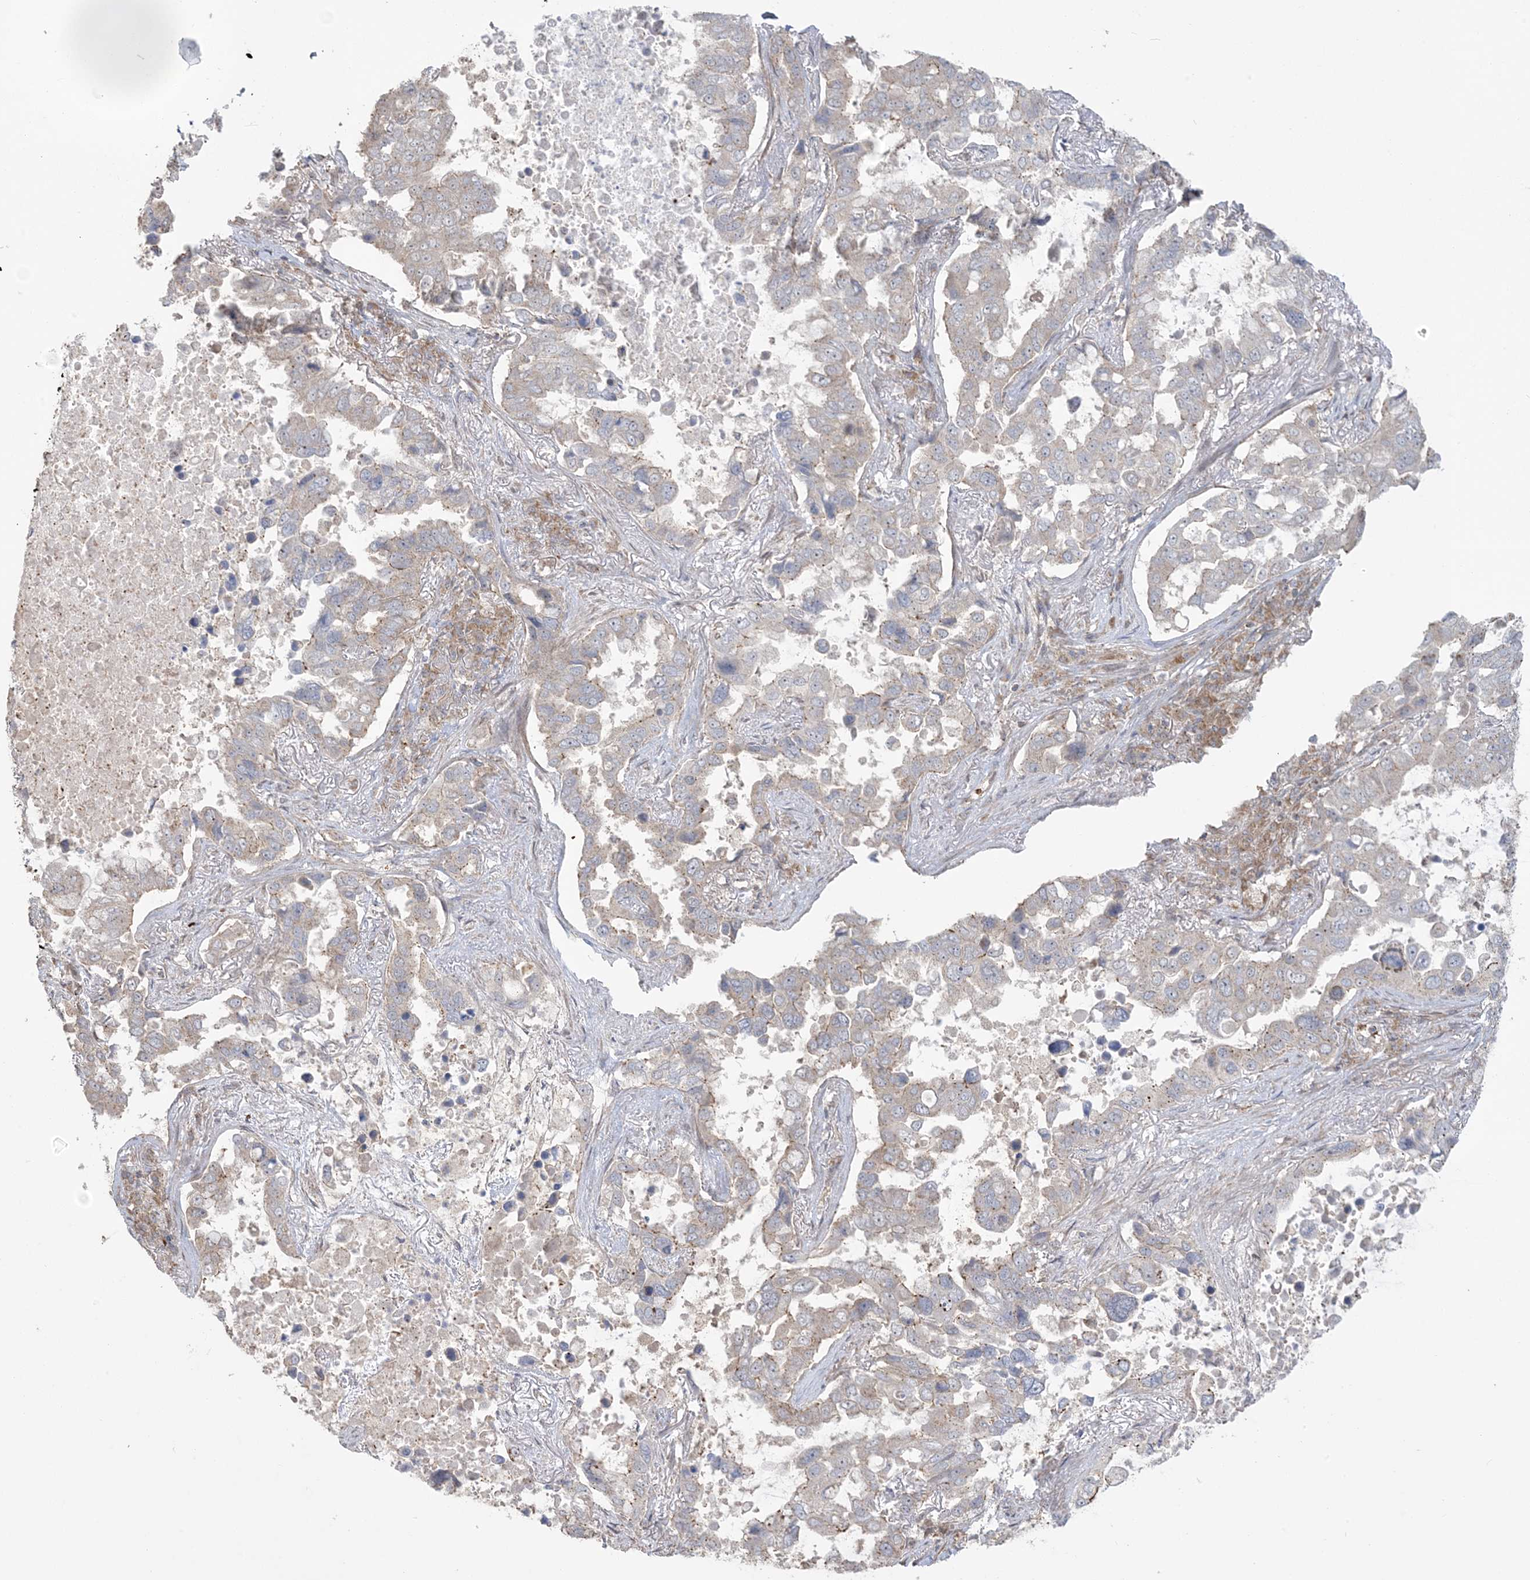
{"staining": {"intensity": "negative", "quantity": "none", "location": "none"}, "tissue": "lung cancer", "cell_type": "Tumor cells", "image_type": "cancer", "snomed": [{"axis": "morphology", "description": "Squamous cell carcinoma, NOS"}, {"axis": "topography", "description": "Lung"}], "caption": "A high-resolution micrograph shows immunohistochemistry staining of lung cancer, which demonstrates no significant staining in tumor cells.", "gene": "ABCF3", "patient": {"sex": "male", "age": 66}}